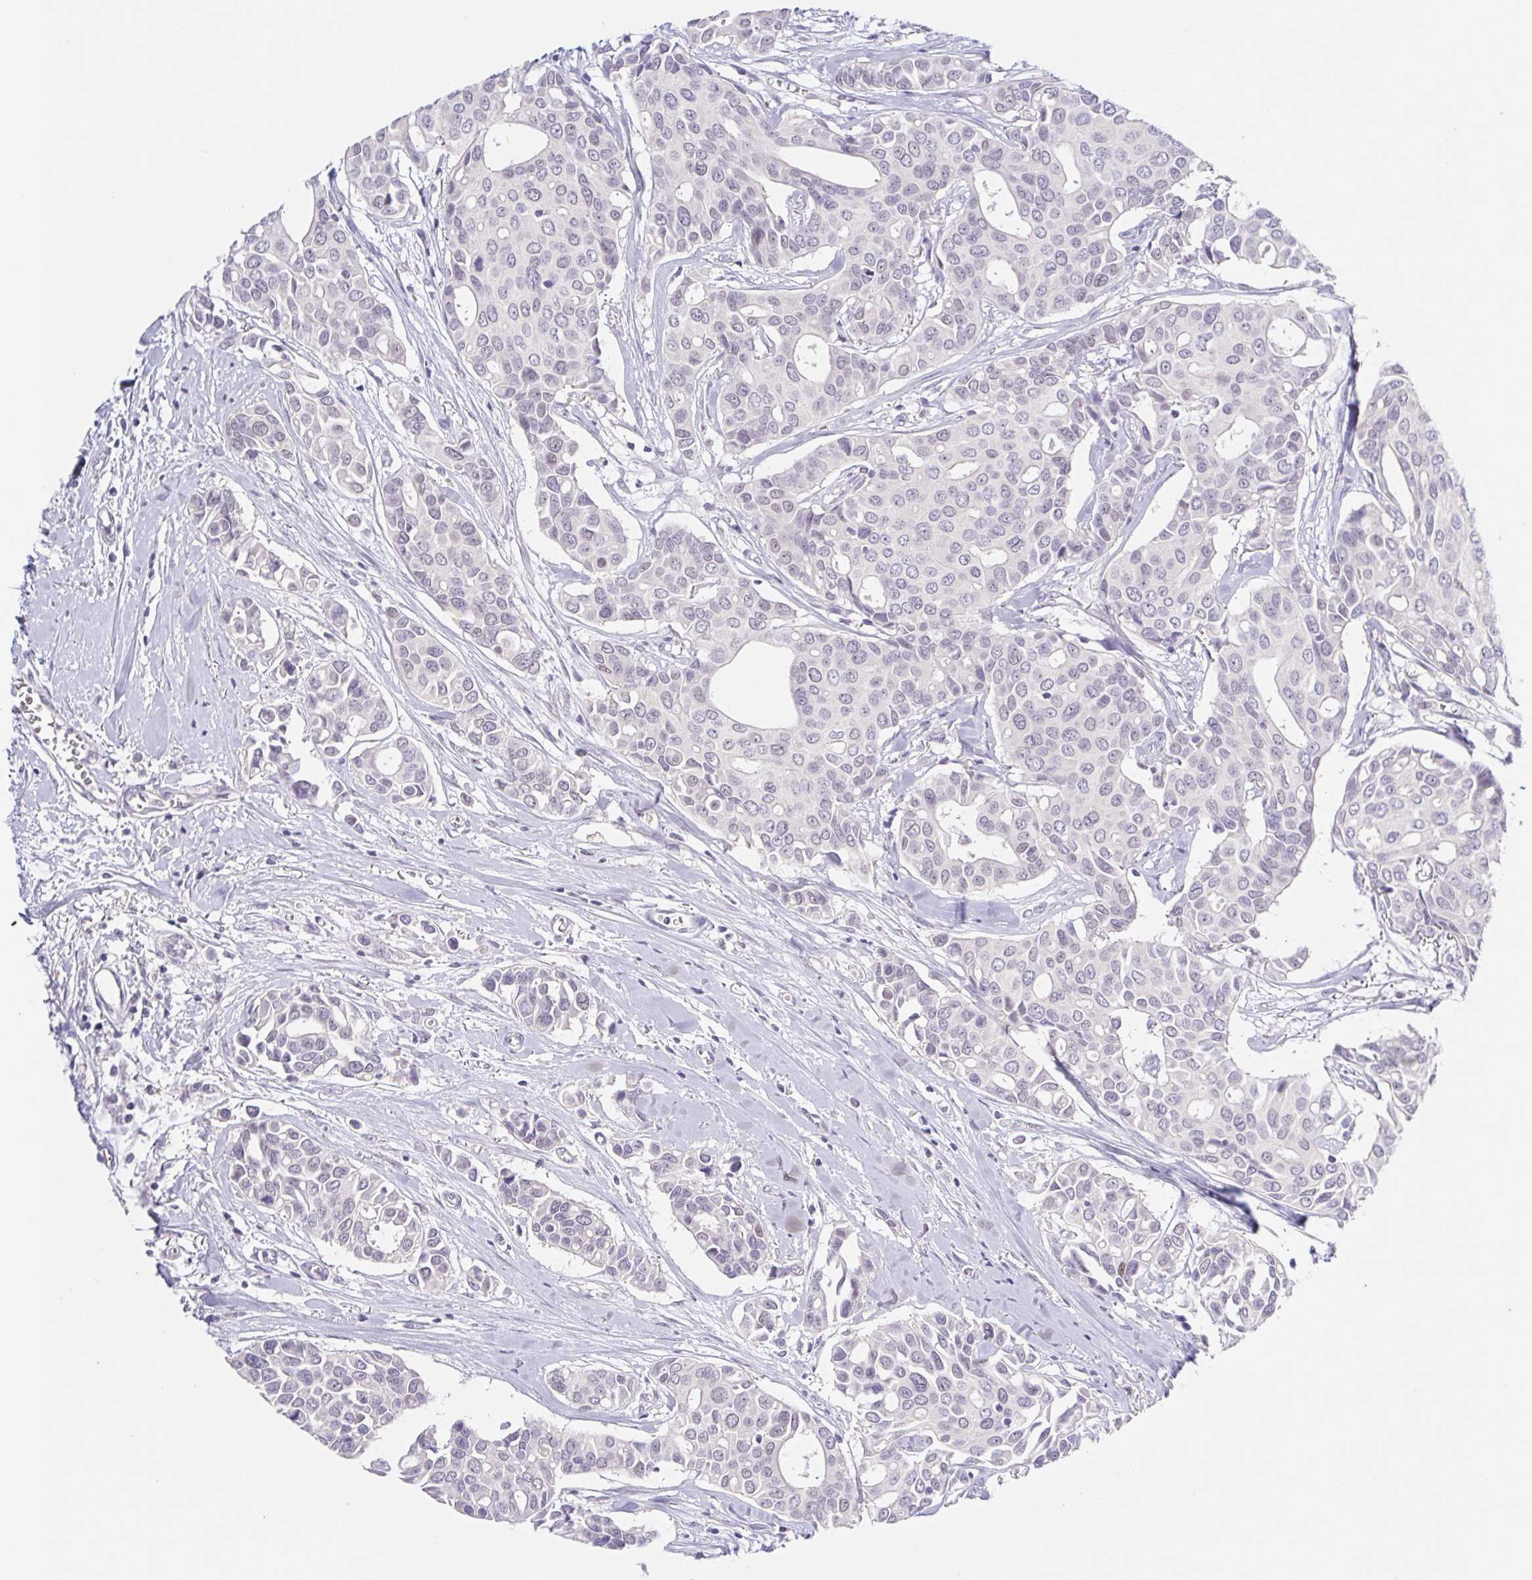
{"staining": {"intensity": "negative", "quantity": "none", "location": "none"}, "tissue": "breast cancer", "cell_type": "Tumor cells", "image_type": "cancer", "snomed": [{"axis": "morphology", "description": "Duct carcinoma"}, {"axis": "topography", "description": "Breast"}], "caption": "Human breast invasive ductal carcinoma stained for a protein using IHC exhibits no positivity in tumor cells.", "gene": "L3MBTL4", "patient": {"sex": "female", "age": 54}}